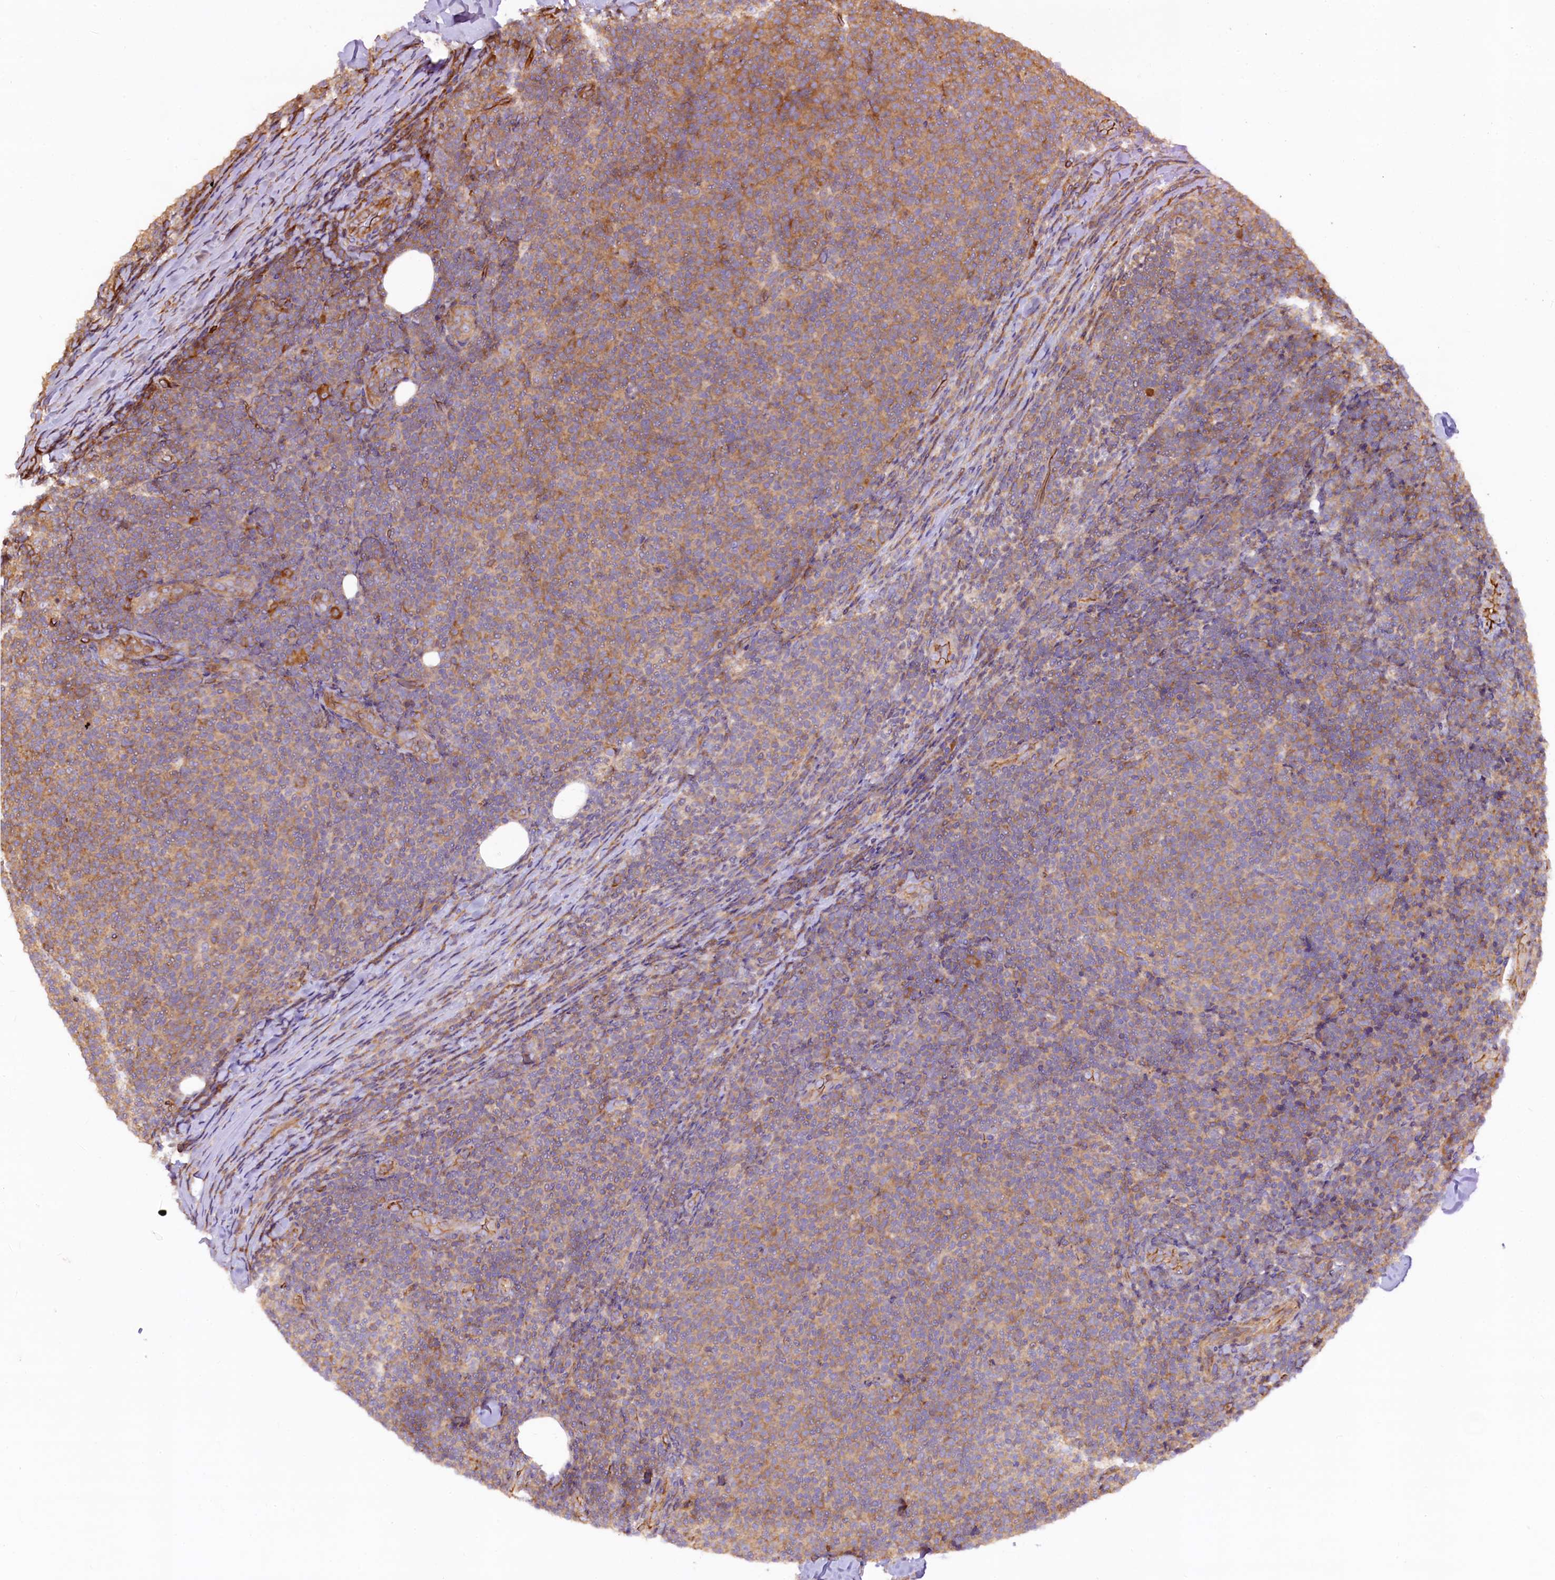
{"staining": {"intensity": "moderate", "quantity": "25%-75%", "location": "cytoplasmic/membranous"}, "tissue": "lymphoma", "cell_type": "Tumor cells", "image_type": "cancer", "snomed": [{"axis": "morphology", "description": "Malignant lymphoma, non-Hodgkin's type, Low grade"}, {"axis": "topography", "description": "Lymph node"}], "caption": "A brown stain labels moderate cytoplasmic/membranous expression of a protein in lymphoma tumor cells.", "gene": "KLHDC4", "patient": {"sex": "male", "age": 66}}